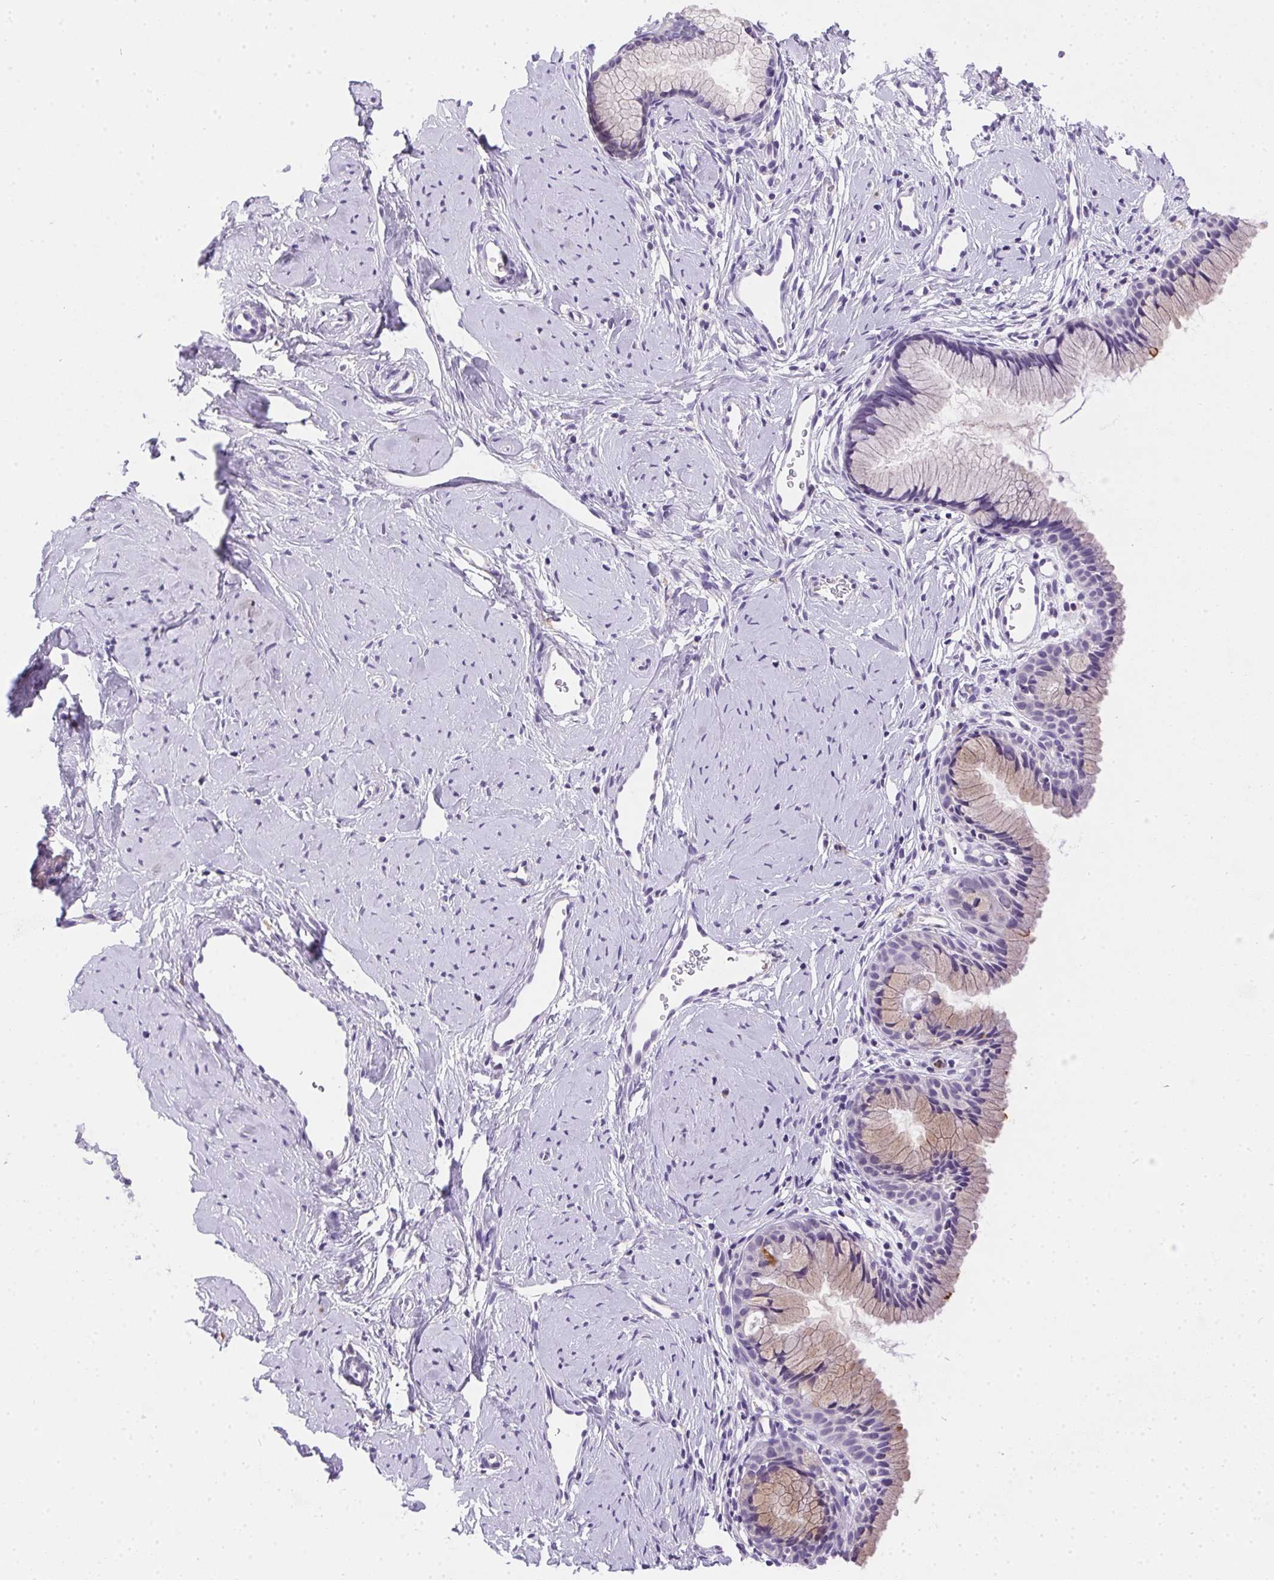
{"staining": {"intensity": "weak", "quantity": "<25%", "location": "cytoplasmic/membranous"}, "tissue": "cervix", "cell_type": "Glandular cells", "image_type": "normal", "snomed": [{"axis": "morphology", "description": "Normal tissue, NOS"}, {"axis": "topography", "description": "Cervix"}], "caption": "Image shows no protein staining in glandular cells of benign cervix.", "gene": "SSTR4", "patient": {"sex": "female", "age": 40}}